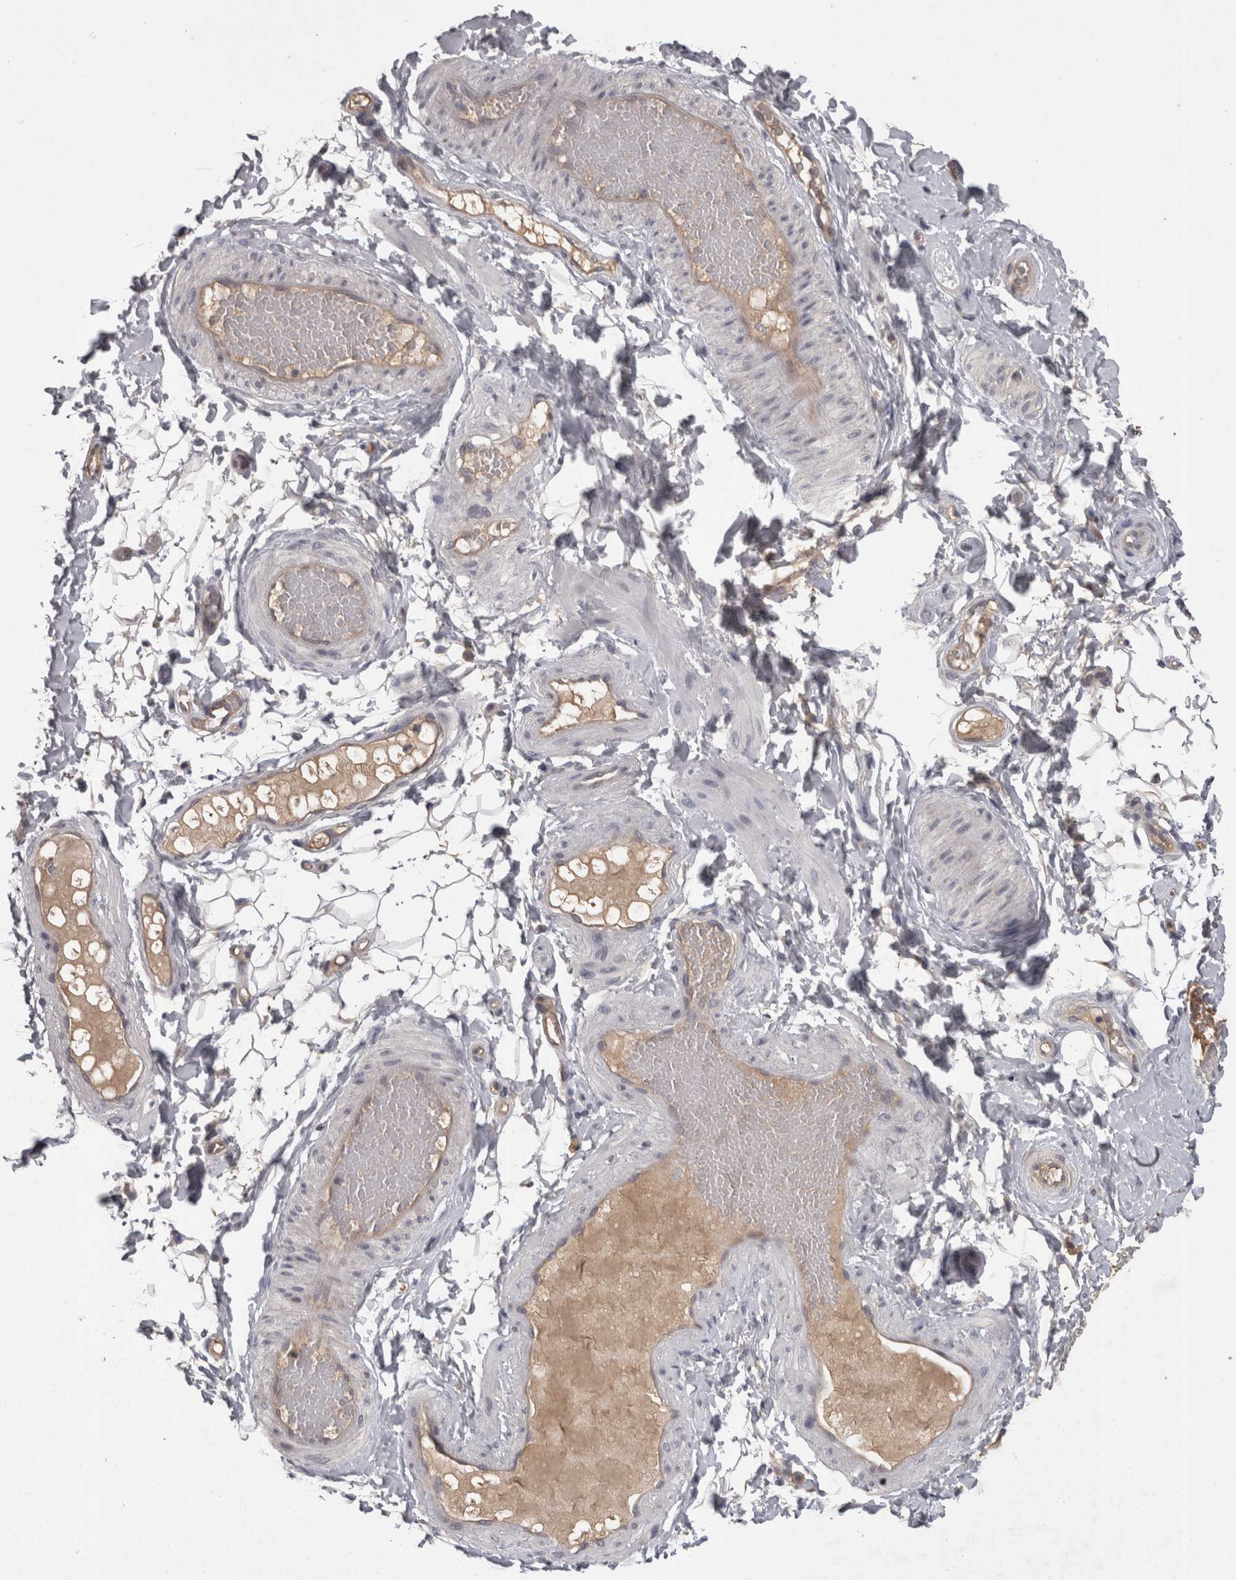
{"staining": {"intensity": "negative", "quantity": "none", "location": "none"}, "tissue": "adipose tissue", "cell_type": "Adipocytes", "image_type": "normal", "snomed": [{"axis": "morphology", "description": "Normal tissue, NOS"}, {"axis": "topography", "description": "Adipose tissue"}, {"axis": "topography", "description": "Vascular tissue"}, {"axis": "topography", "description": "Peripheral nerve tissue"}], "caption": "A micrograph of human adipose tissue is negative for staining in adipocytes. (IHC, brightfield microscopy, high magnification).", "gene": "PON3", "patient": {"sex": "male", "age": 25}}